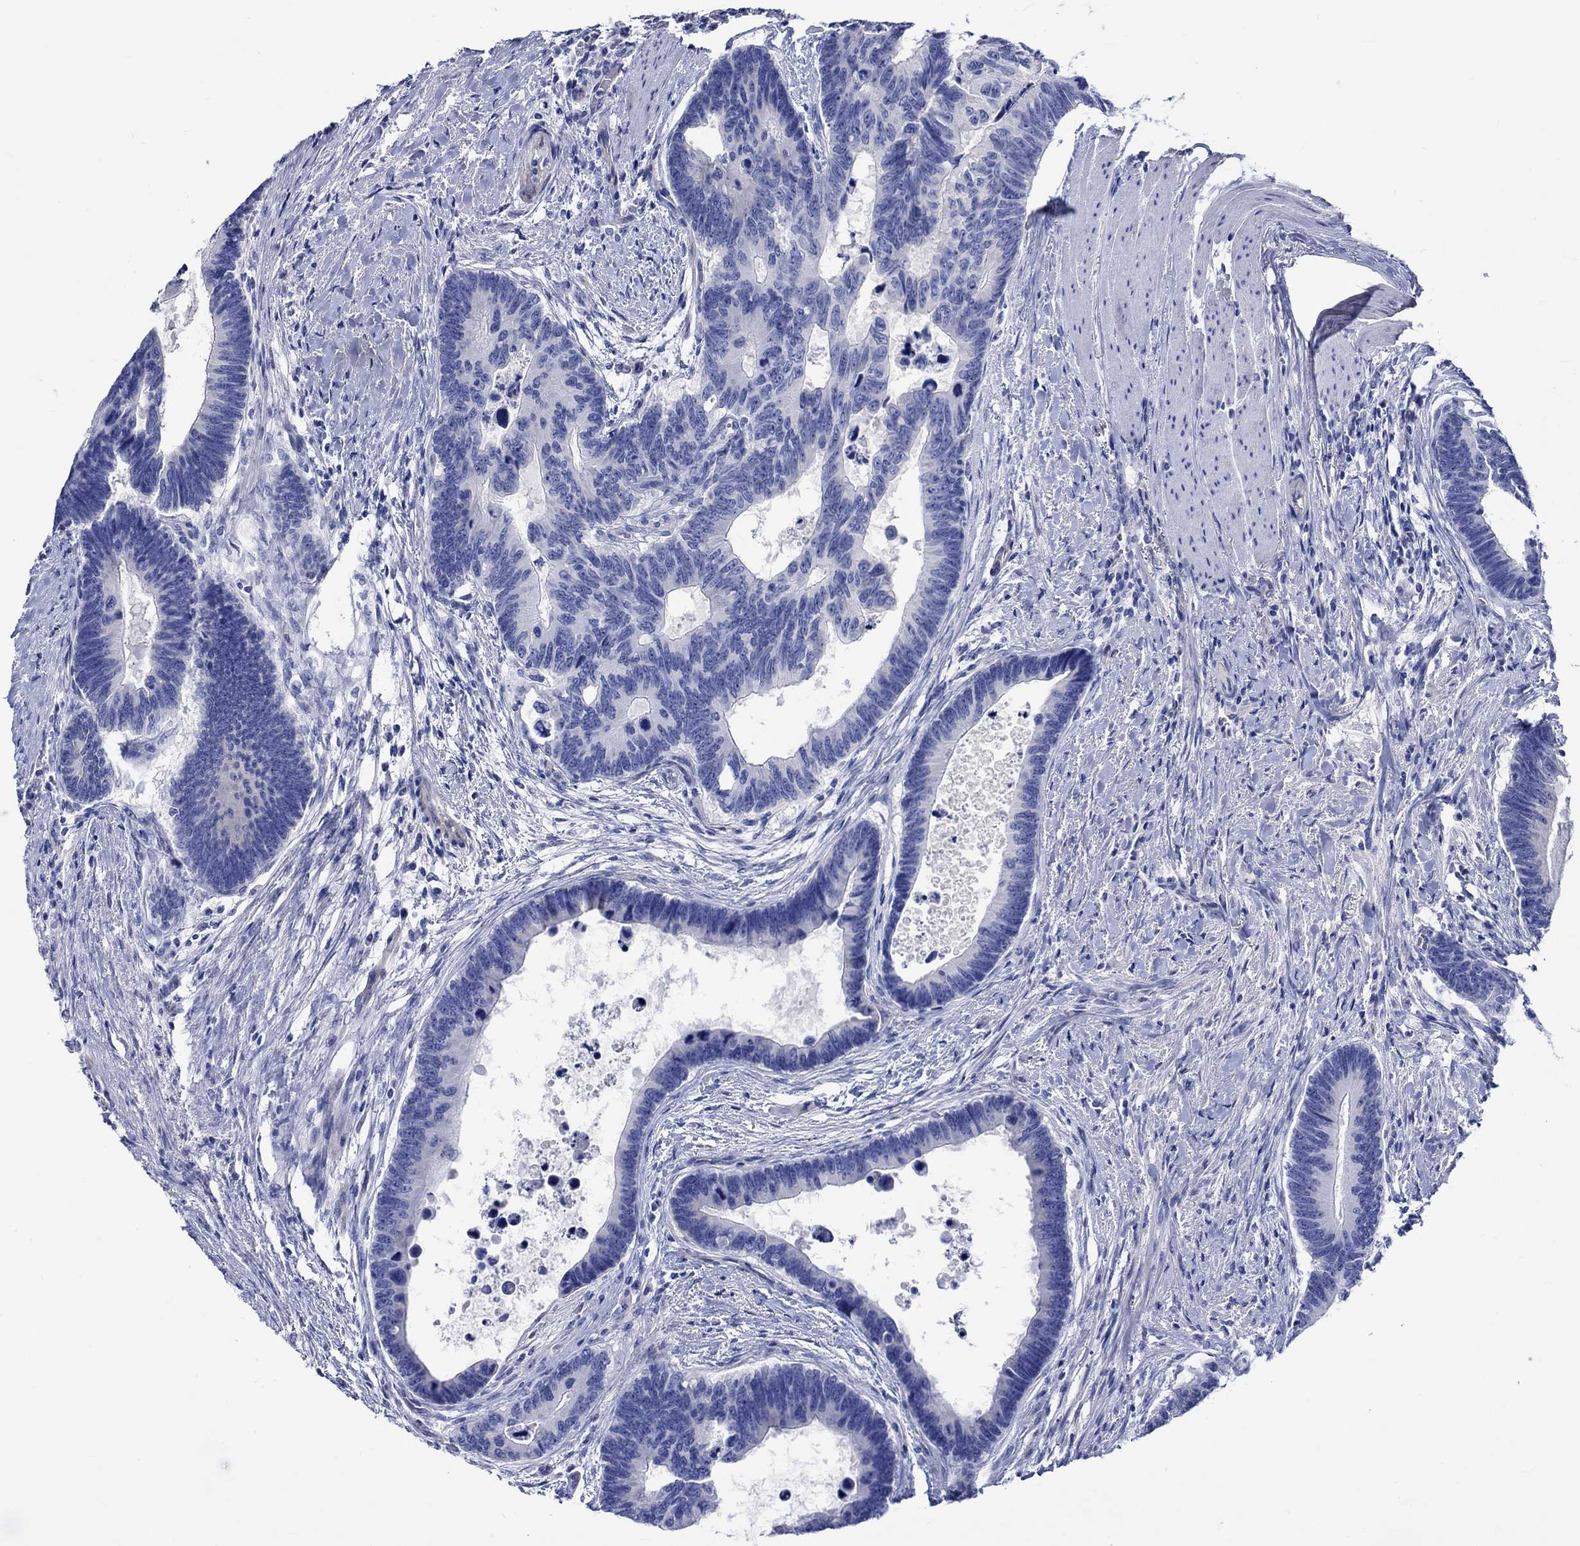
{"staining": {"intensity": "negative", "quantity": "none", "location": "none"}, "tissue": "colorectal cancer", "cell_type": "Tumor cells", "image_type": "cancer", "snomed": [{"axis": "morphology", "description": "Adenocarcinoma, NOS"}, {"axis": "topography", "description": "Colon"}], "caption": "Adenocarcinoma (colorectal) stained for a protein using immunohistochemistry (IHC) demonstrates no expression tumor cells.", "gene": "HARBI1", "patient": {"sex": "female", "age": 77}}